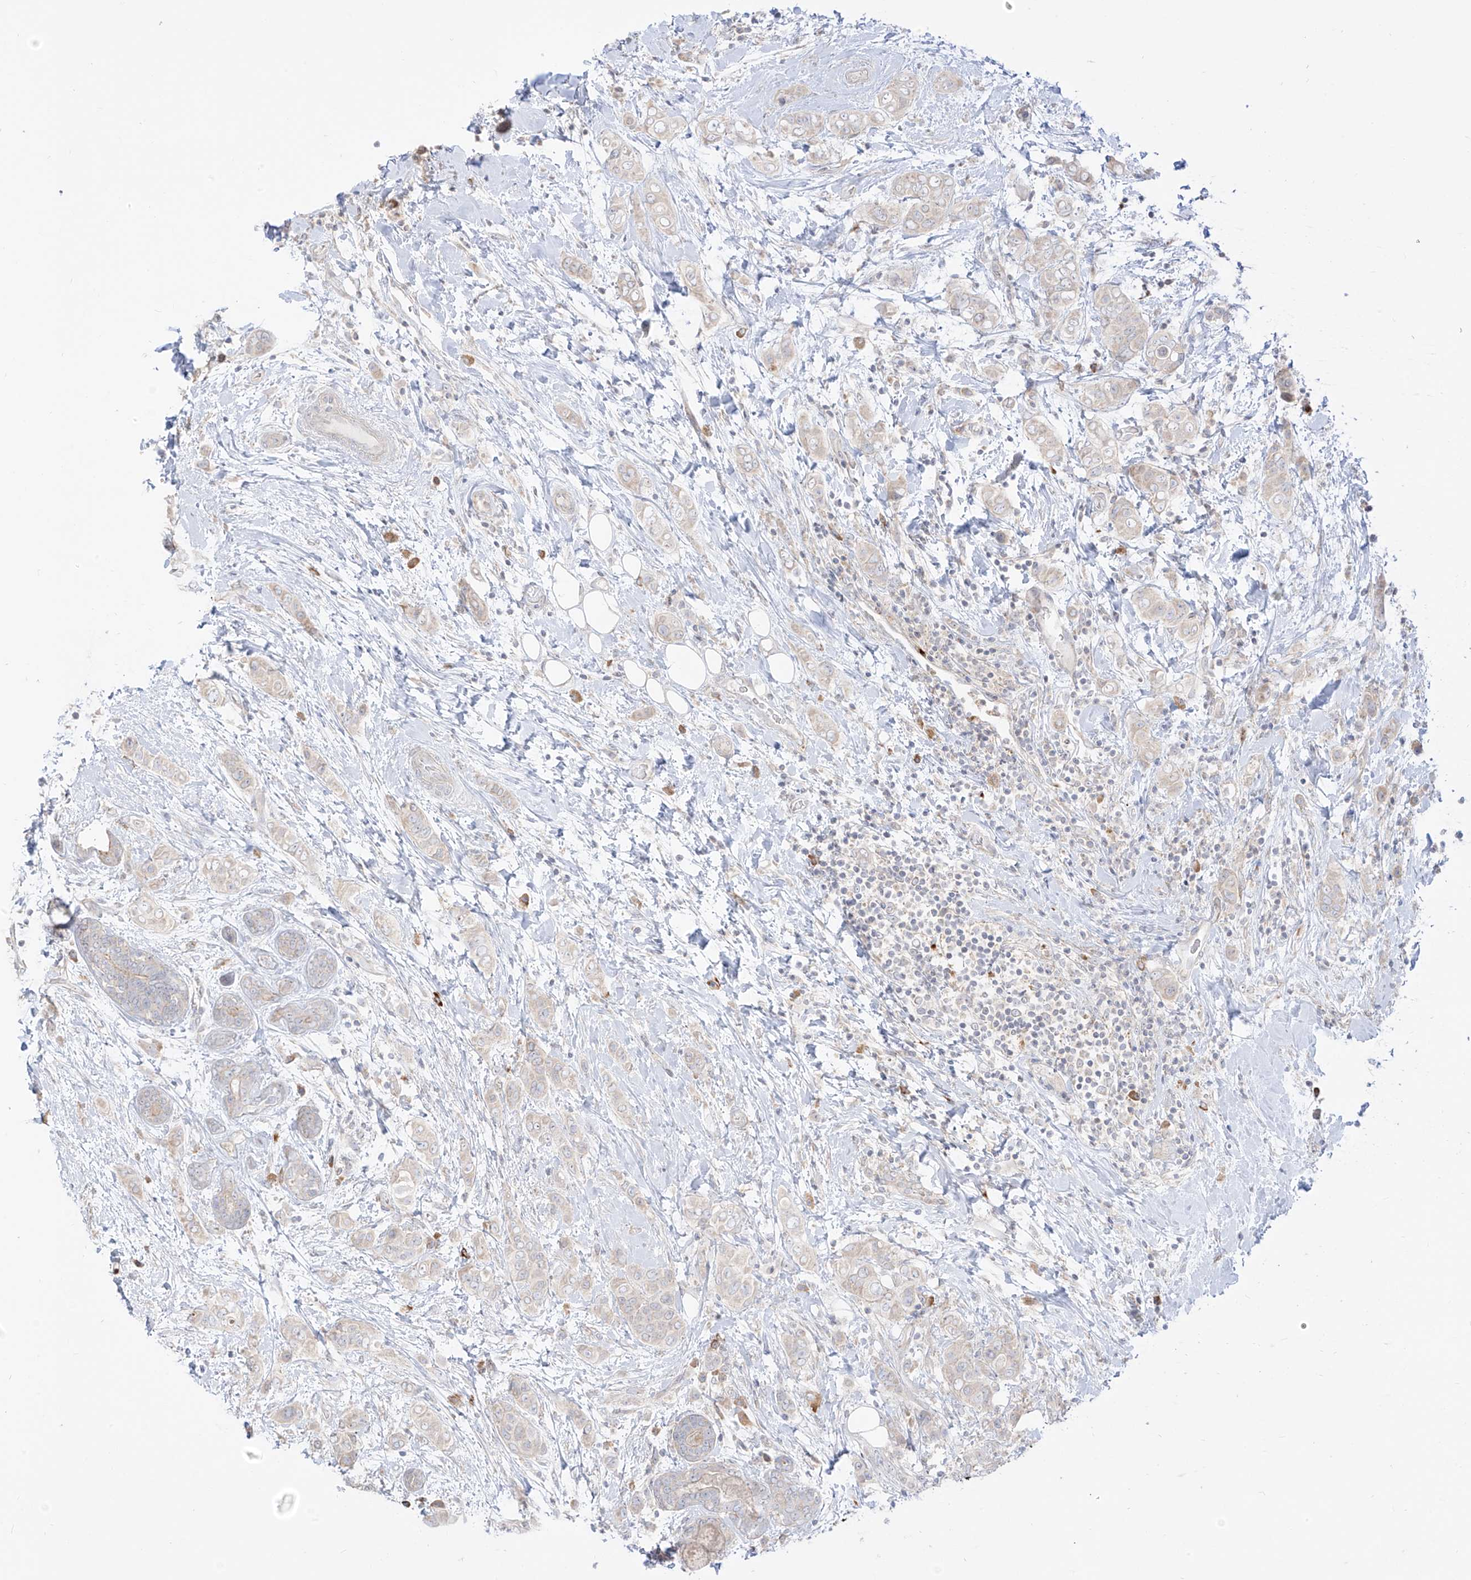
{"staining": {"intensity": "negative", "quantity": "none", "location": "none"}, "tissue": "breast cancer", "cell_type": "Tumor cells", "image_type": "cancer", "snomed": [{"axis": "morphology", "description": "Lobular carcinoma"}, {"axis": "topography", "description": "Breast"}], "caption": "High magnification brightfield microscopy of breast cancer stained with DAB (3,3'-diaminobenzidine) (brown) and counterstained with hematoxylin (blue): tumor cells show no significant staining.", "gene": "SYTL3", "patient": {"sex": "female", "age": 51}}